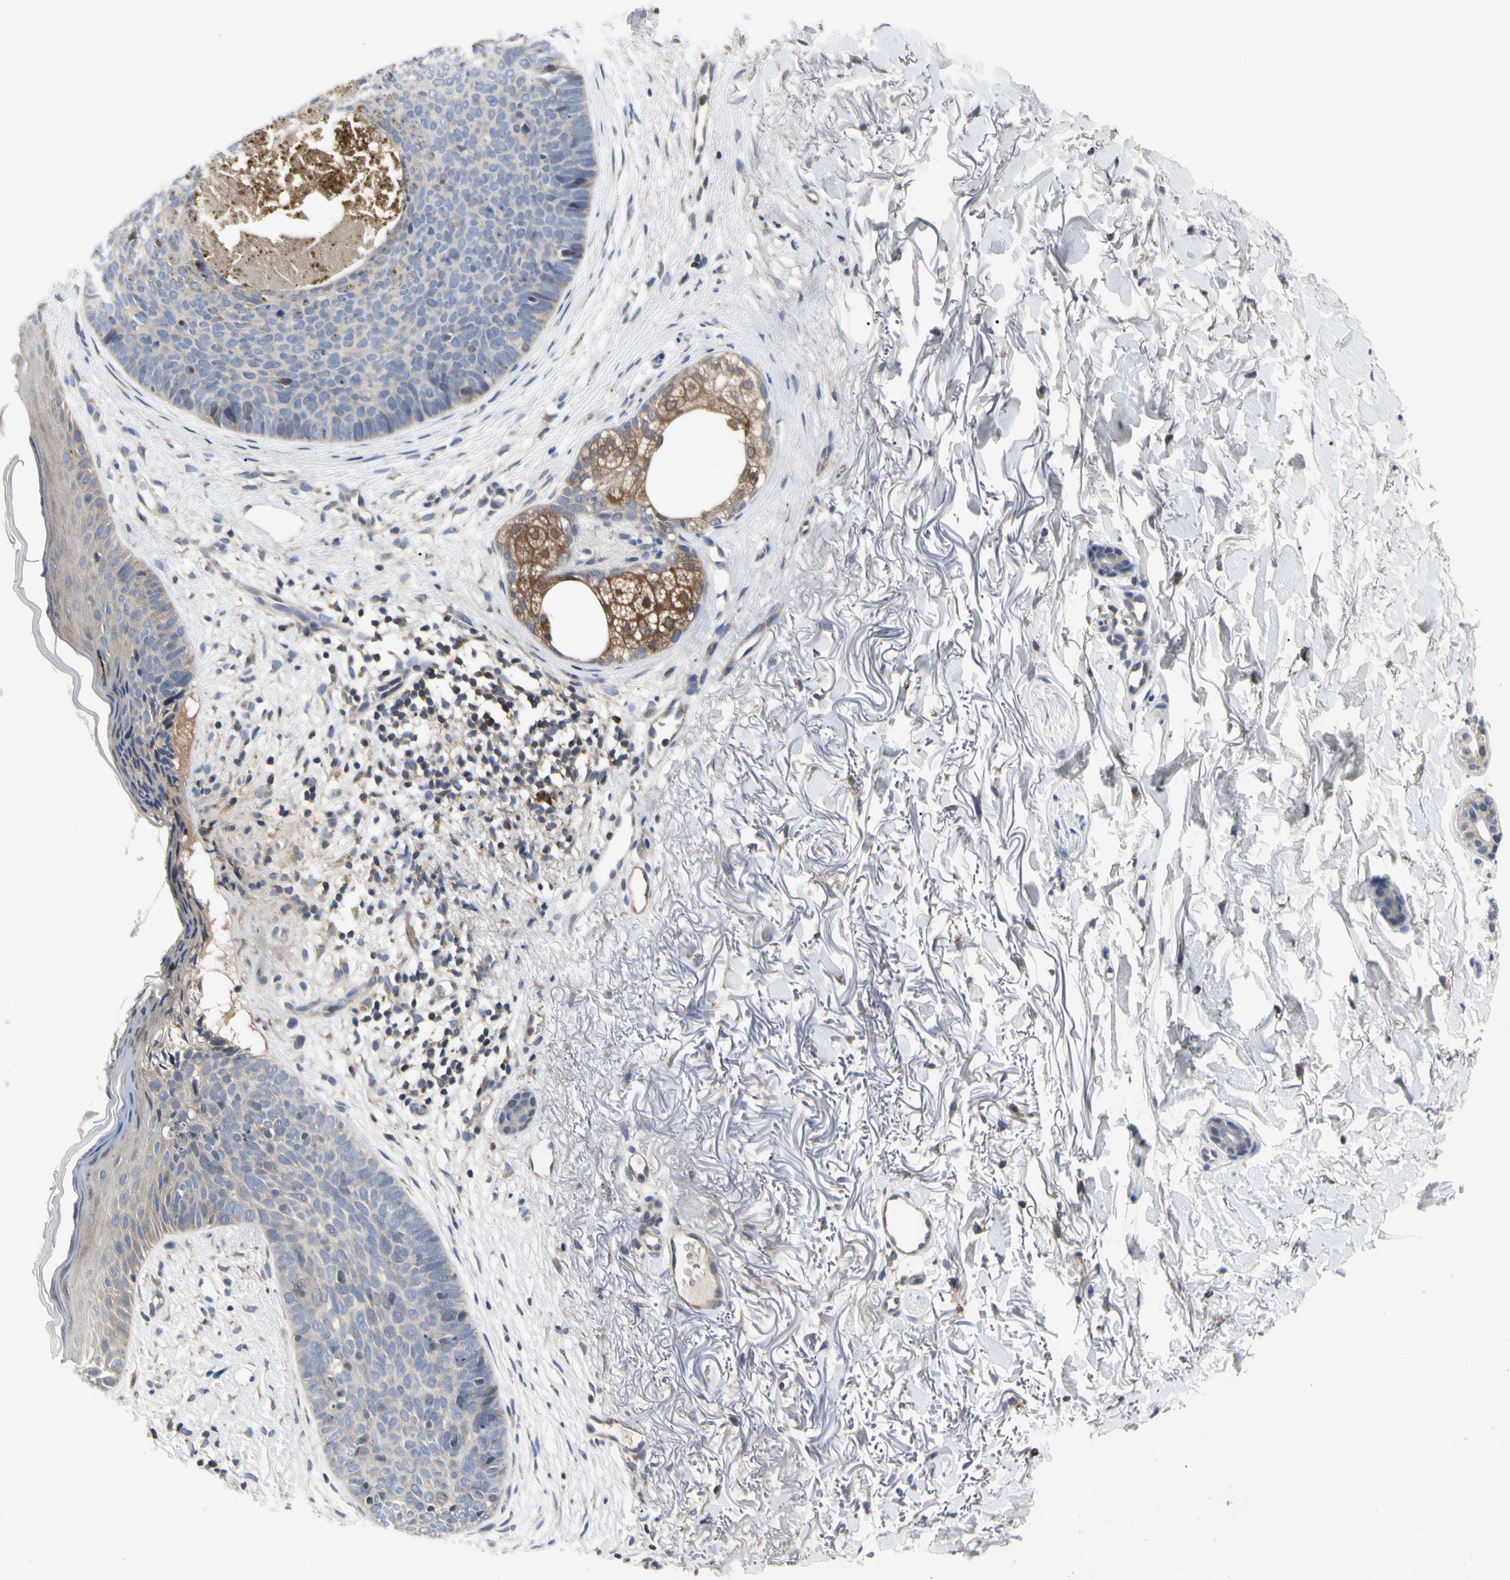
{"staining": {"intensity": "negative", "quantity": "none", "location": "none"}, "tissue": "skin cancer", "cell_type": "Tumor cells", "image_type": "cancer", "snomed": [{"axis": "morphology", "description": "Basal cell carcinoma"}, {"axis": "topography", "description": "Skin"}], "caption": "Skin cancer (basal cell carcinoma) was stained to show a protein in brown. There is no significant positivity in tumor cells.", "gene": "MMEL1", "patient": {"sex": "female", "age": 70}}